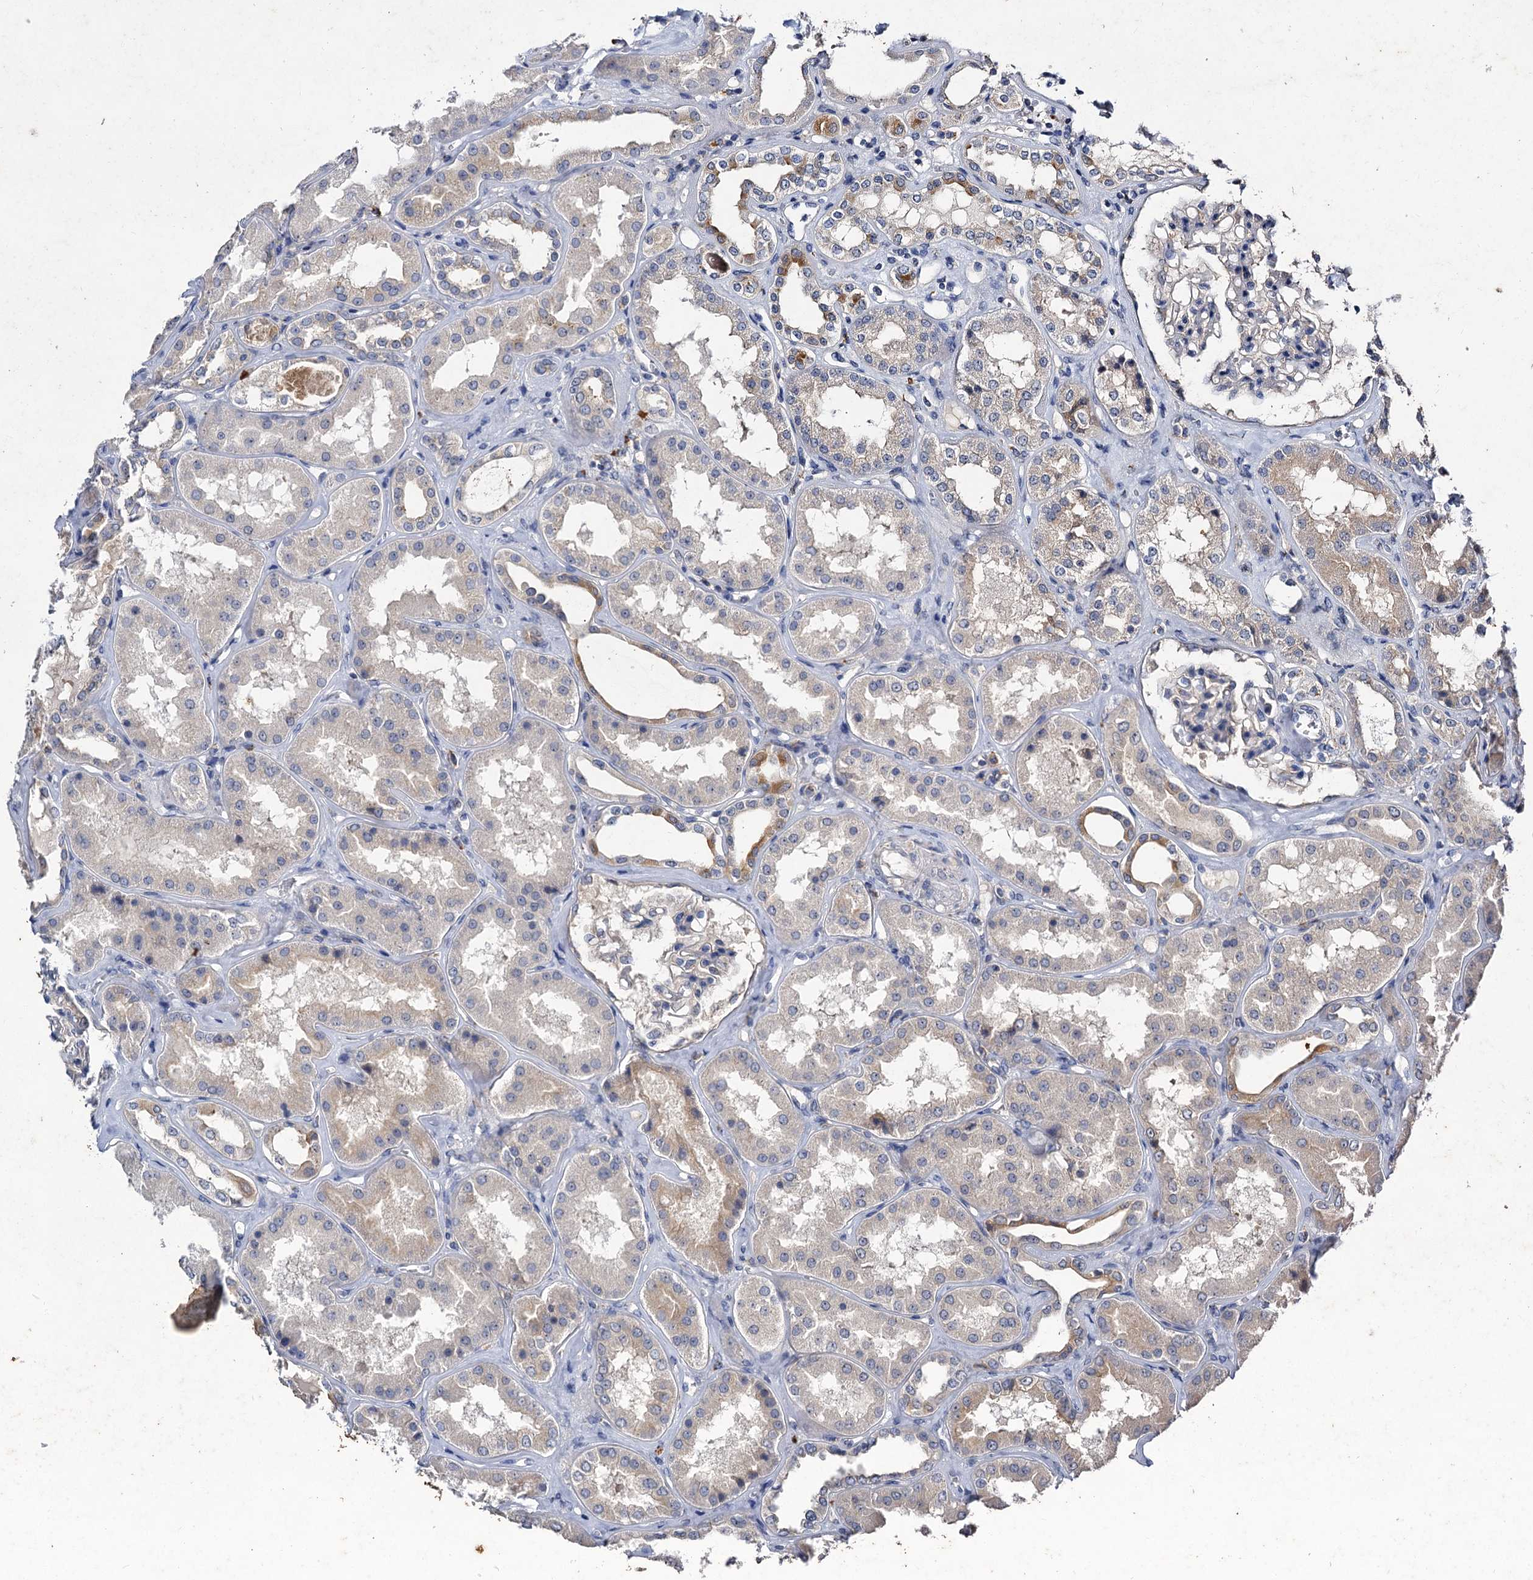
{"staining": {"intensity": "negative", "quantity": "none", "location": "none"}, "tissue": "kidney", "cell_type": "Cells in glomeruli", "image_type": "normal", "snomed": [{"axis": "morphology", "description": "Normal tissue, NOS"}, {"axis": "topography", "description": "Kidney"}], "caption": "A high-resolution histopathology image shows immunohistochemistry staining of benign kidney, which reveals no significant expression in cells in glomeruli. (DAB (3,3'-diaminobenzidine) immunohistochemistry with hematoxylin counter stain).", "gene": "ATP9A", "patient": {"sex": "female", "age": 56}}